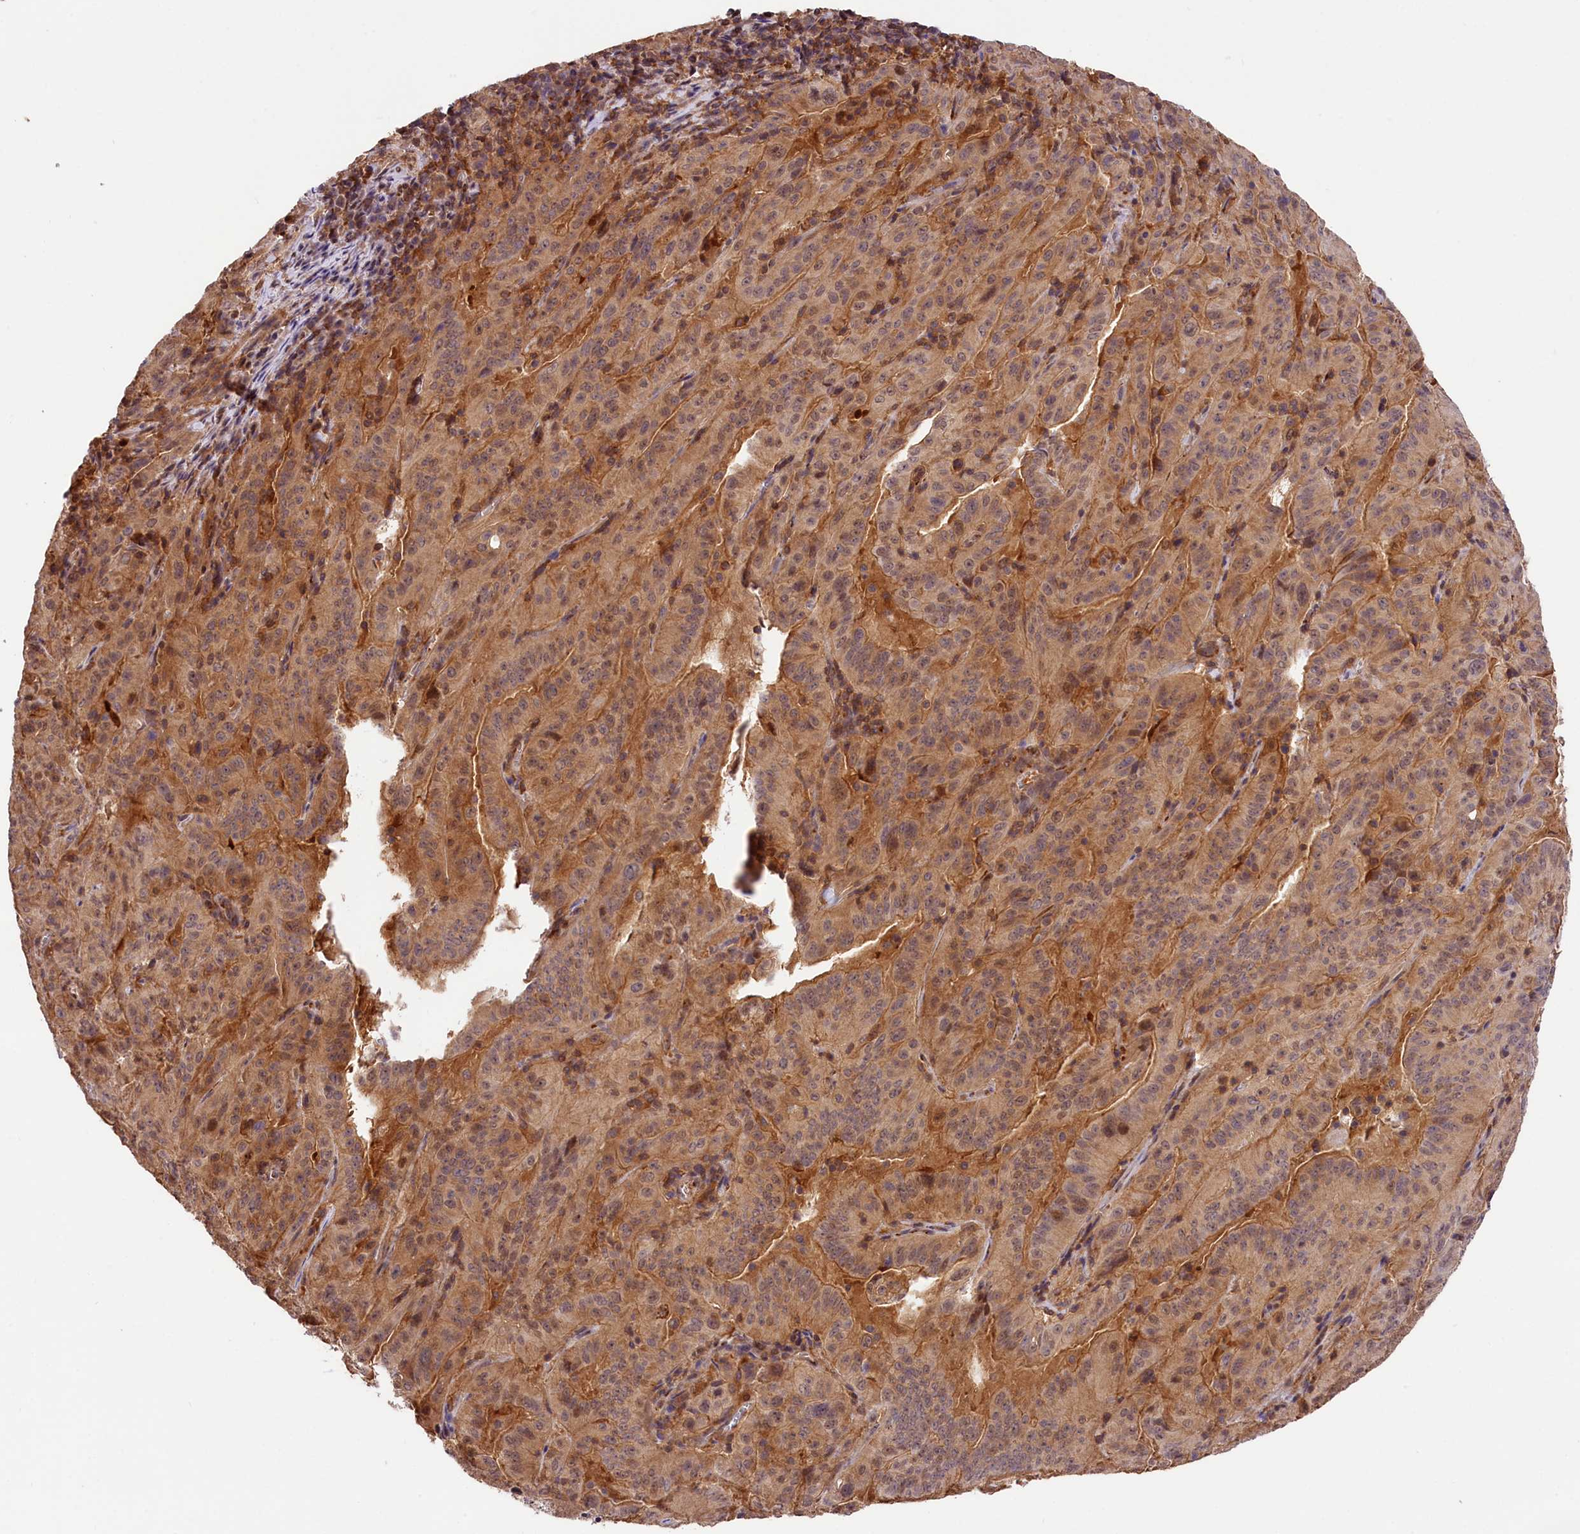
{"staining": {"intensity": "moderate", "quantity": ">75%", "location": "cytoplasmic/membranous,nuclear"}, "tissue": "pancreatic cancer", "cell_type": "Tumor cells", "image_type": "cancer", "snomed": [{"axis": "morphology", "description": "Adenocarcinoma, NOS"}, {"axis": "topography", "description": "Pancreas"}], "caption": "This is a photomicrograph of IHC staining of pancreatic cancer, which shows moderate positivity in the cytoplasmic/membranous and nuclear of tumor cells.", "gene": "CHORDC1", "patient": {"sex": "male", "age": 63}}